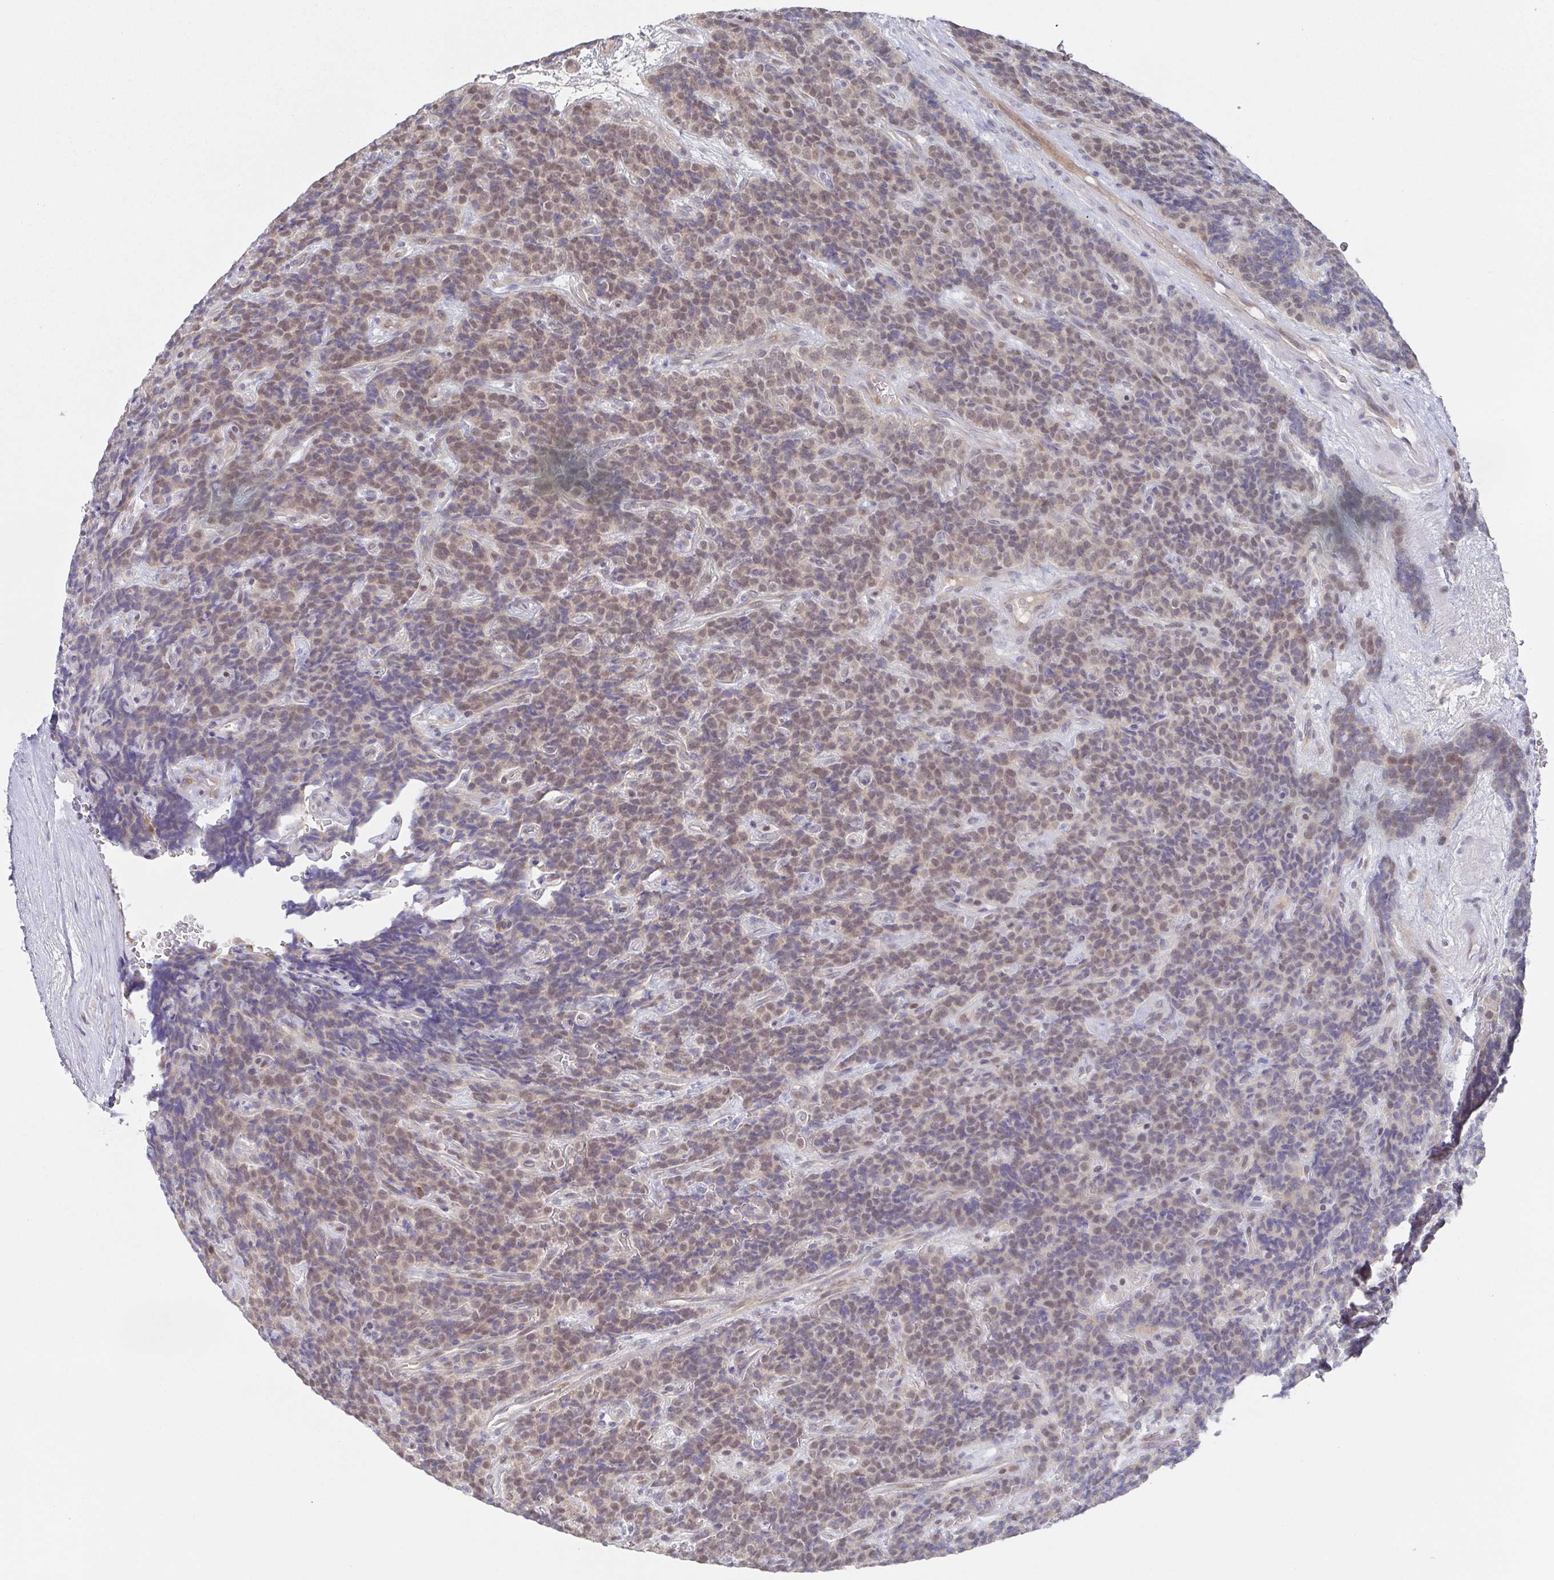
{"staining": {"intensity": "weak", "quantity": "25%-75%", "location": "cytoplasmic/membranous,nuclear"}, "tissue": "carcinoid", "cell_type": "Tumor cells", "image_type": "cancer", "snomed": [{"axis": "morphology", "description": "Carcinoid, malignant, NOS"}, {"axis": "topography", "description": "Pancreas"}], "caption": "This image exhibits IHC staining of human malignant carcinoid, with low weak cytoplasmic/membranous and nuclear expression in about 25%-75% of tumor cells.", "gene": "POU2F3", "patient": {"sex": "male", "age": 36}}